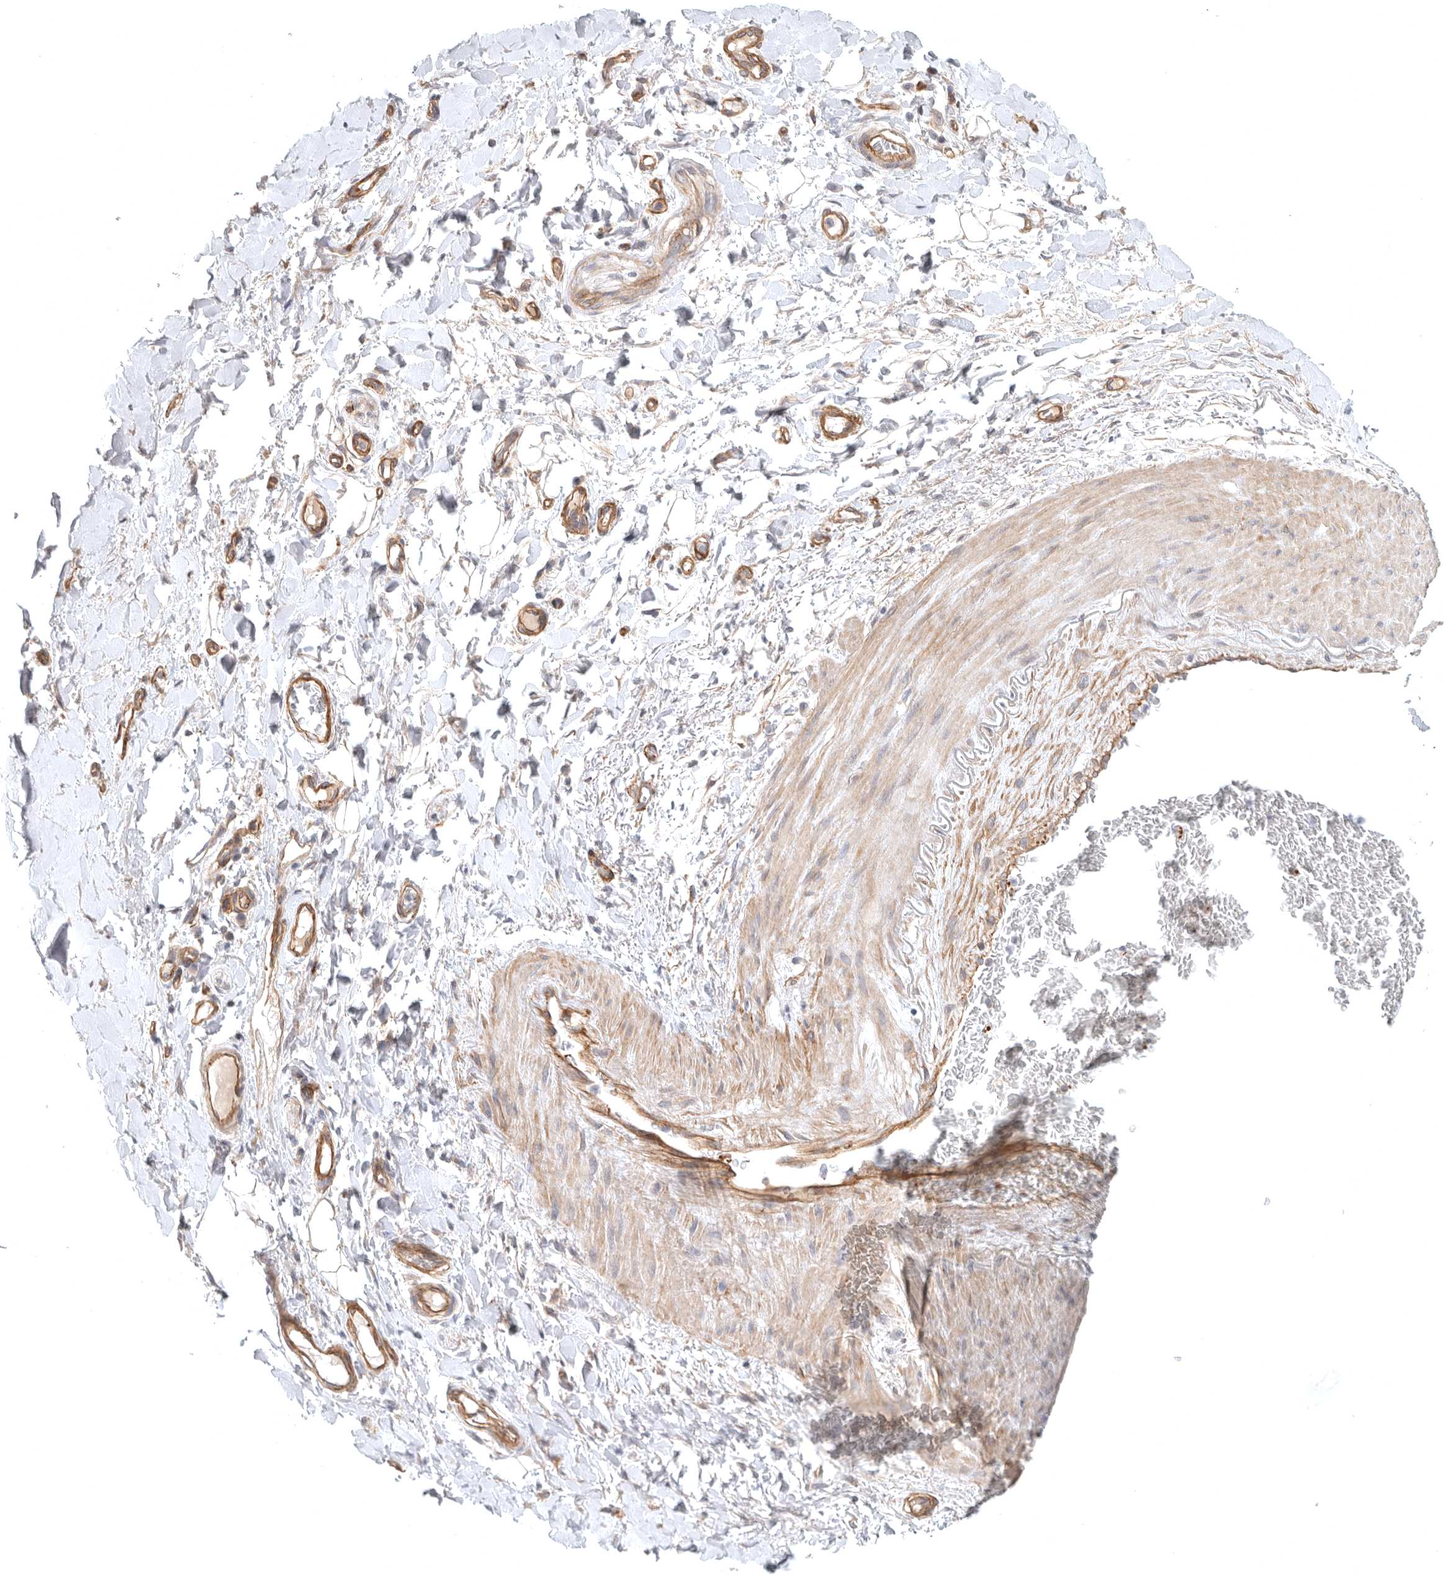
{"staining": {"intensity": "moderate", "quantity": ">75%", "location": "cytoplasmic/membranous"}, "tissue": "adipose tissue", "cell_type": "Adipocytes", "image_type": "normal", "snomed": [{"axis": "morphology", "description": "Normal tissue, NOS"}, {"axis": "morphology", "description": "Adenocarcinoma, NOS"}, {"axis": "topography", "description": "Esophagus"}], "caption": "Adipose tissue stained with DAB immunohistochemistry displays medium levels of moderate cytoplasmic/membranous expression in approximately >75% of adipocytes. (Stains: DAB in brown, nuclei in blue, Microscopy: brightfield microscopy at high magnification).", "gene": "LONRF1", "patient": {"sex": "male", "age": 62}}